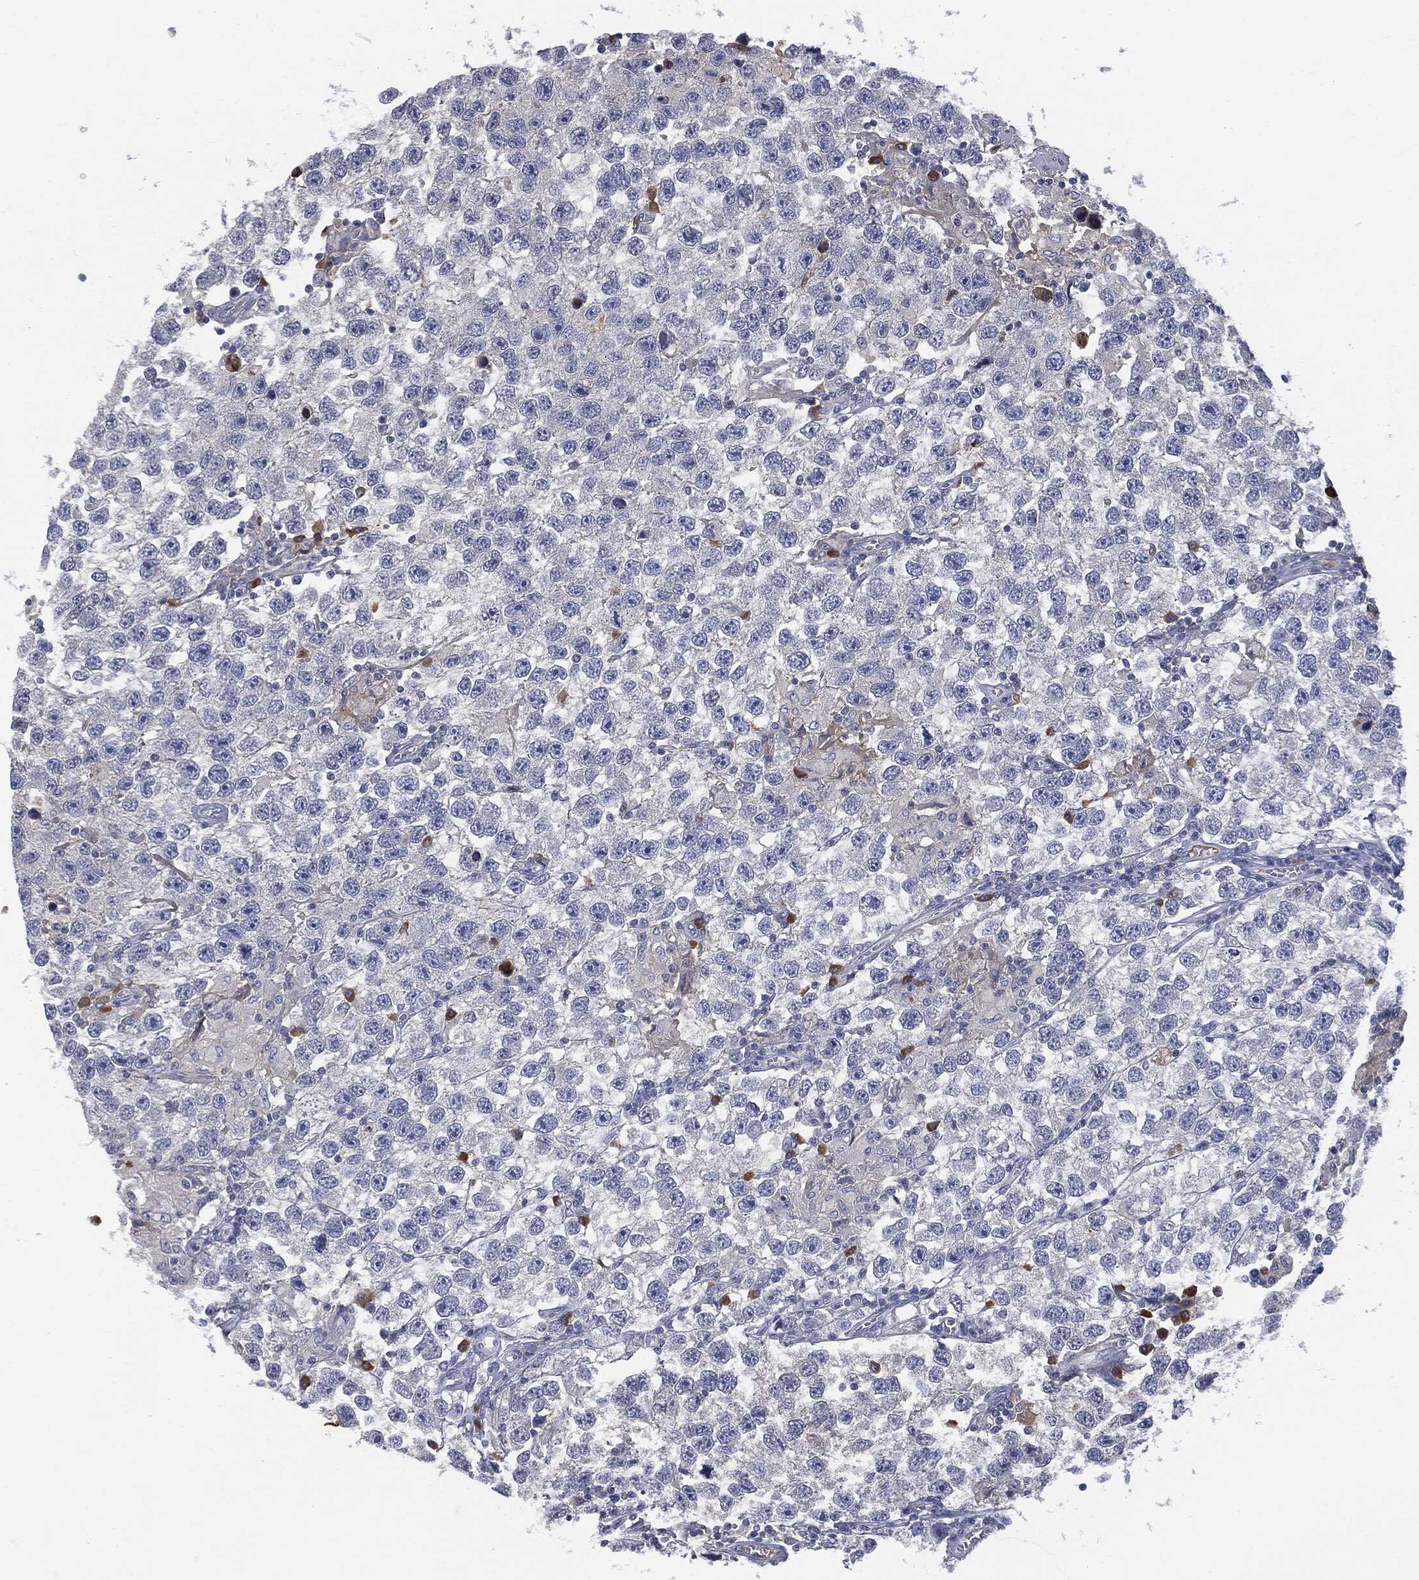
{"staining": {"intensity": "negative", "quantity": "none", "location": "none"}, "tissue": "testis cancer", "cell_type": "Tumor cells", "image_type": "cancer", "snomed": [{"axis": "morphology", "description": "Seminoma, NOS"}, {"axis": "topography", "description": "Testis"}], "caption": "Immunohistochemistry (IHC) of testis cancer (seminoma) exhibits no staining in tumor cells.", "gene": "BTK", "patient": {"sex": "male", "age": 26}}